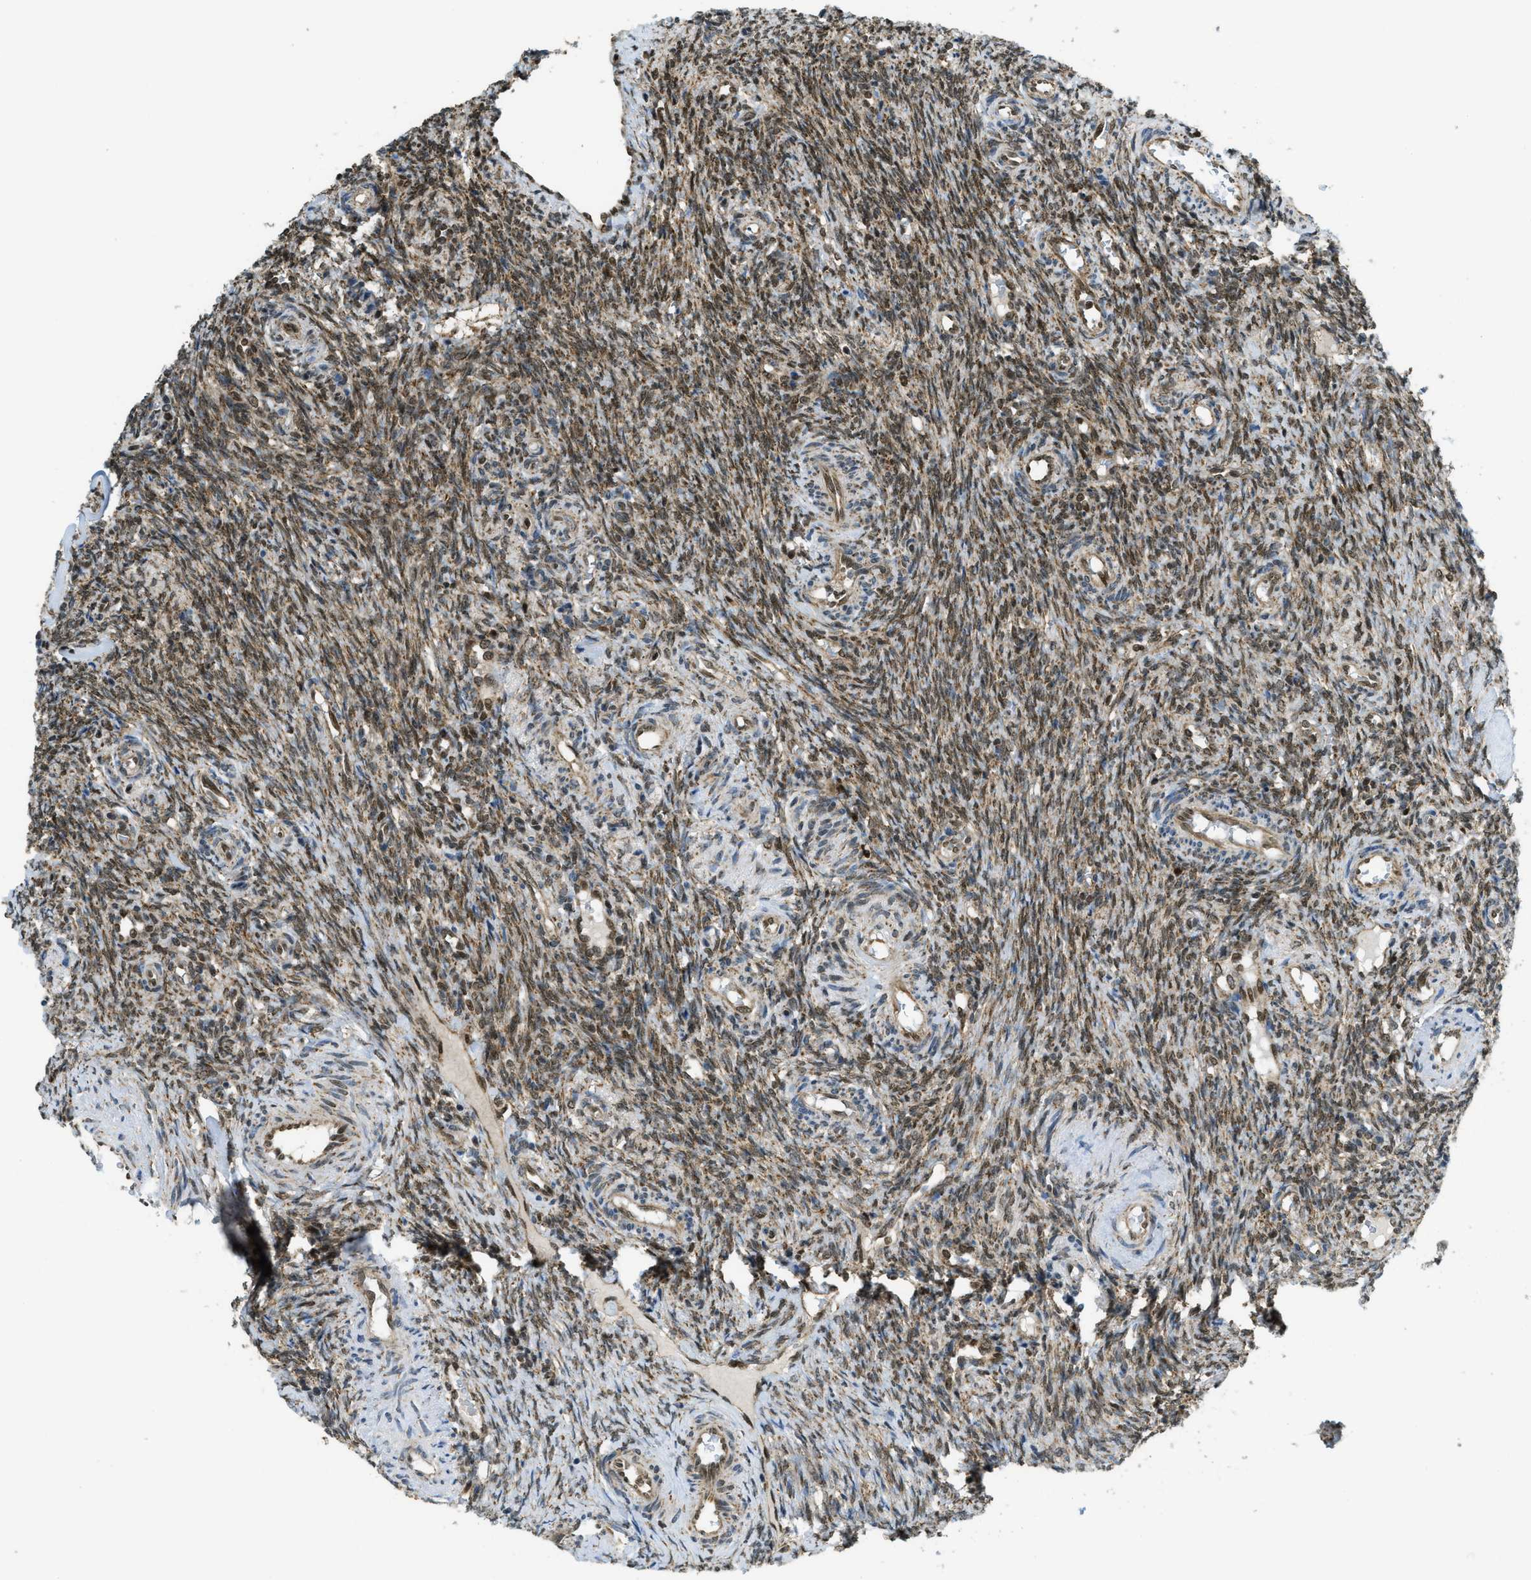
{"staining": {"intensity": "moderate", "quantity": ">75%", "location": "cytoplasmic/membranous,nuclear"}, "tissue": "ovary", "cell_type": "Ovarian stroma cells", "image_type": "normal", "snomed": [{"axis": "morphology", "description": "Normal tissue, NOS"}, {"axis": "topography", "description": "Ovary"}], "caption": "Protein staining of benign ovary exhibits moderate cytoplasmic/membranous,nuclear staining in approximately >75% of ovarian stroma cells.", "gene": "TNPO1", "patient": {"sex": "female", "age": 41}}